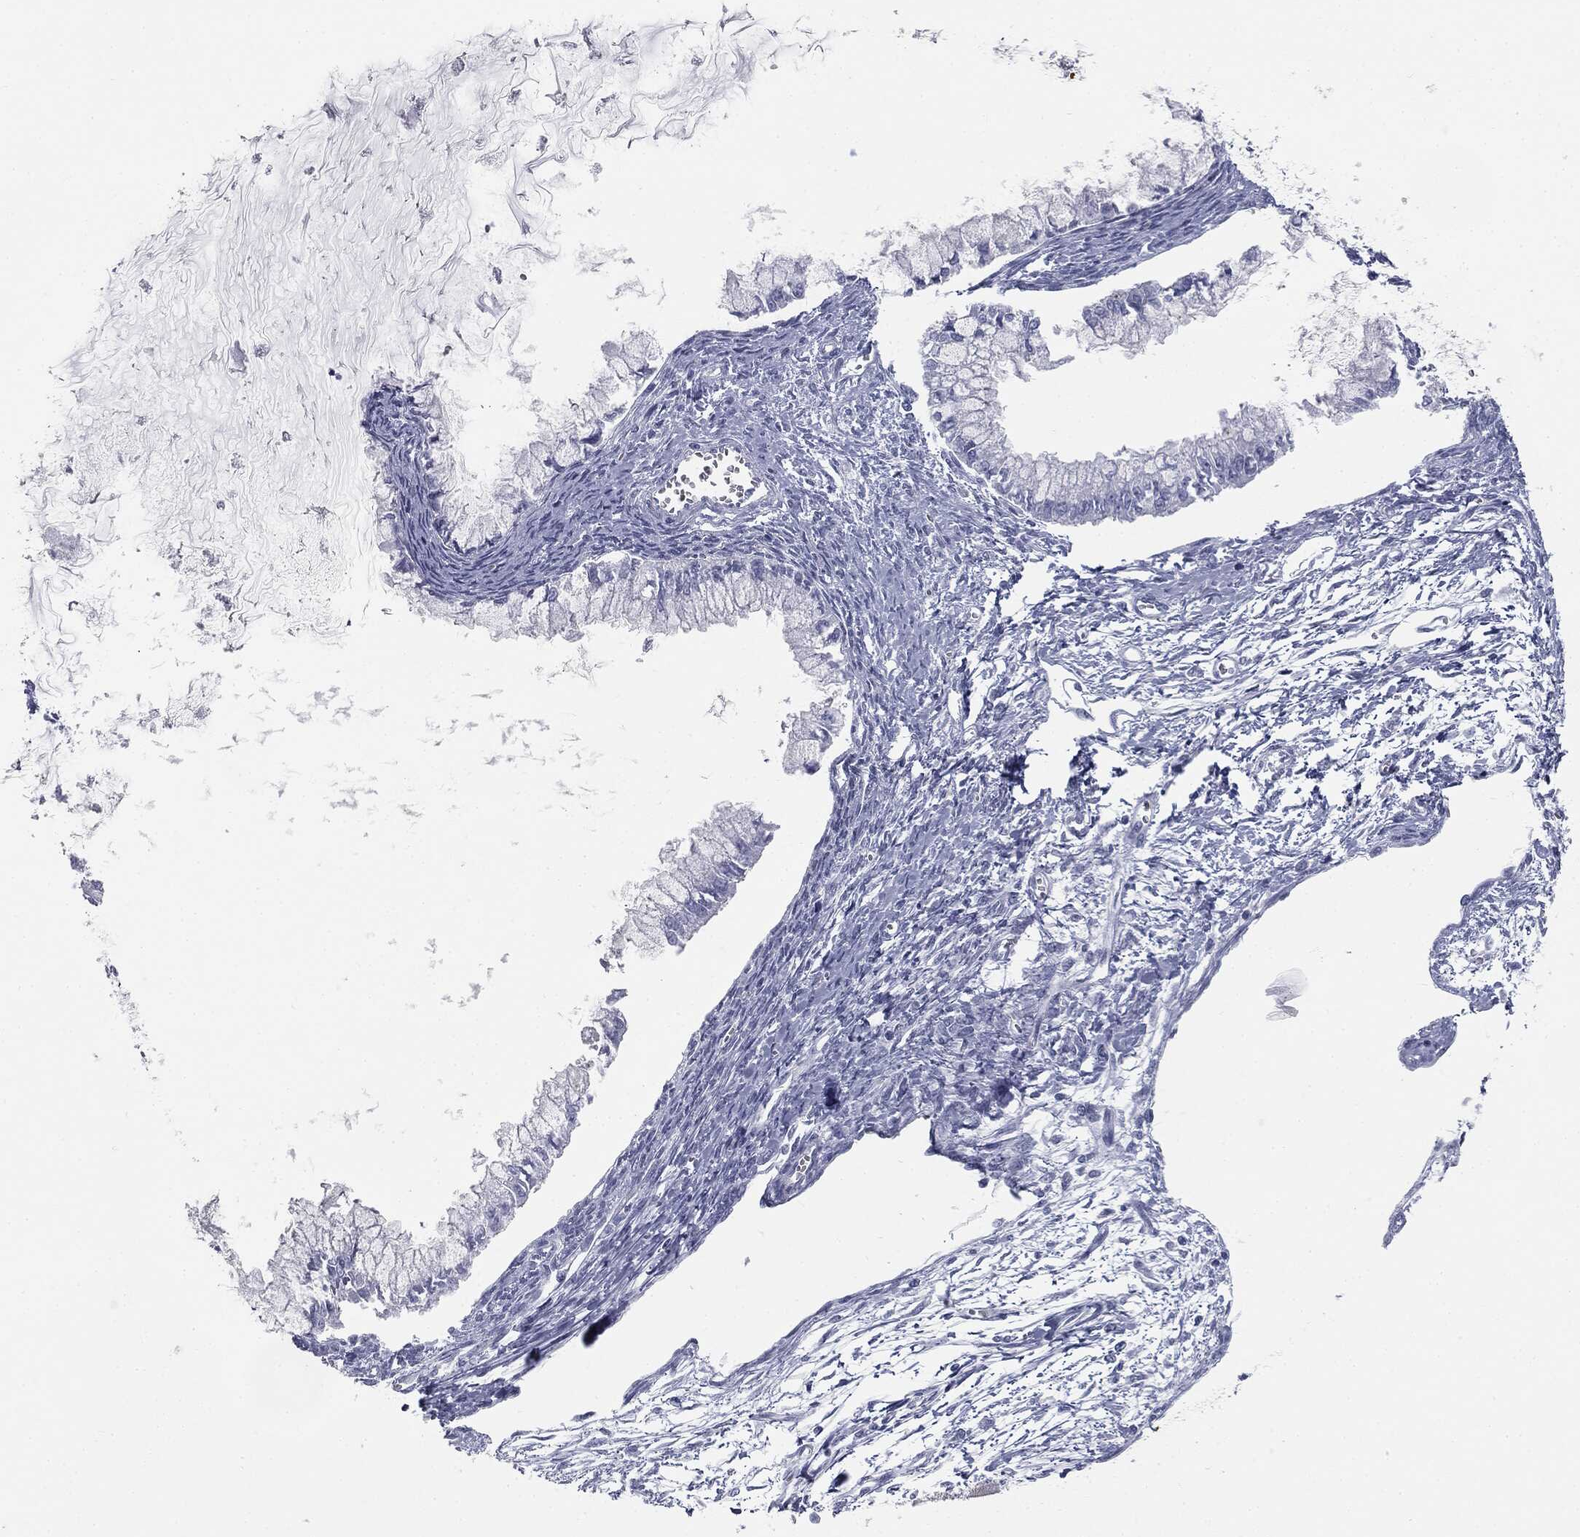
{"staining": {"intensity": "negative", "quantity": "none", "location": "none"}, "tissue": "ovarian cancer", "cell_type": "Tumor cells", "image_type": "cancer", "snomed": [{"axis": "morphology", "description": "Cystadenocarcinoma, mucinous, NOS"}, {"axis": "topography", "description": "Ovary"}], "caption": "This is a photomicrograph of immunohistochemistry (IHC) staining of ovarian cancer, which shows no expression in tumor cells.", "gene": "TPO", "patient": {"sex": "female", "age": 34}}